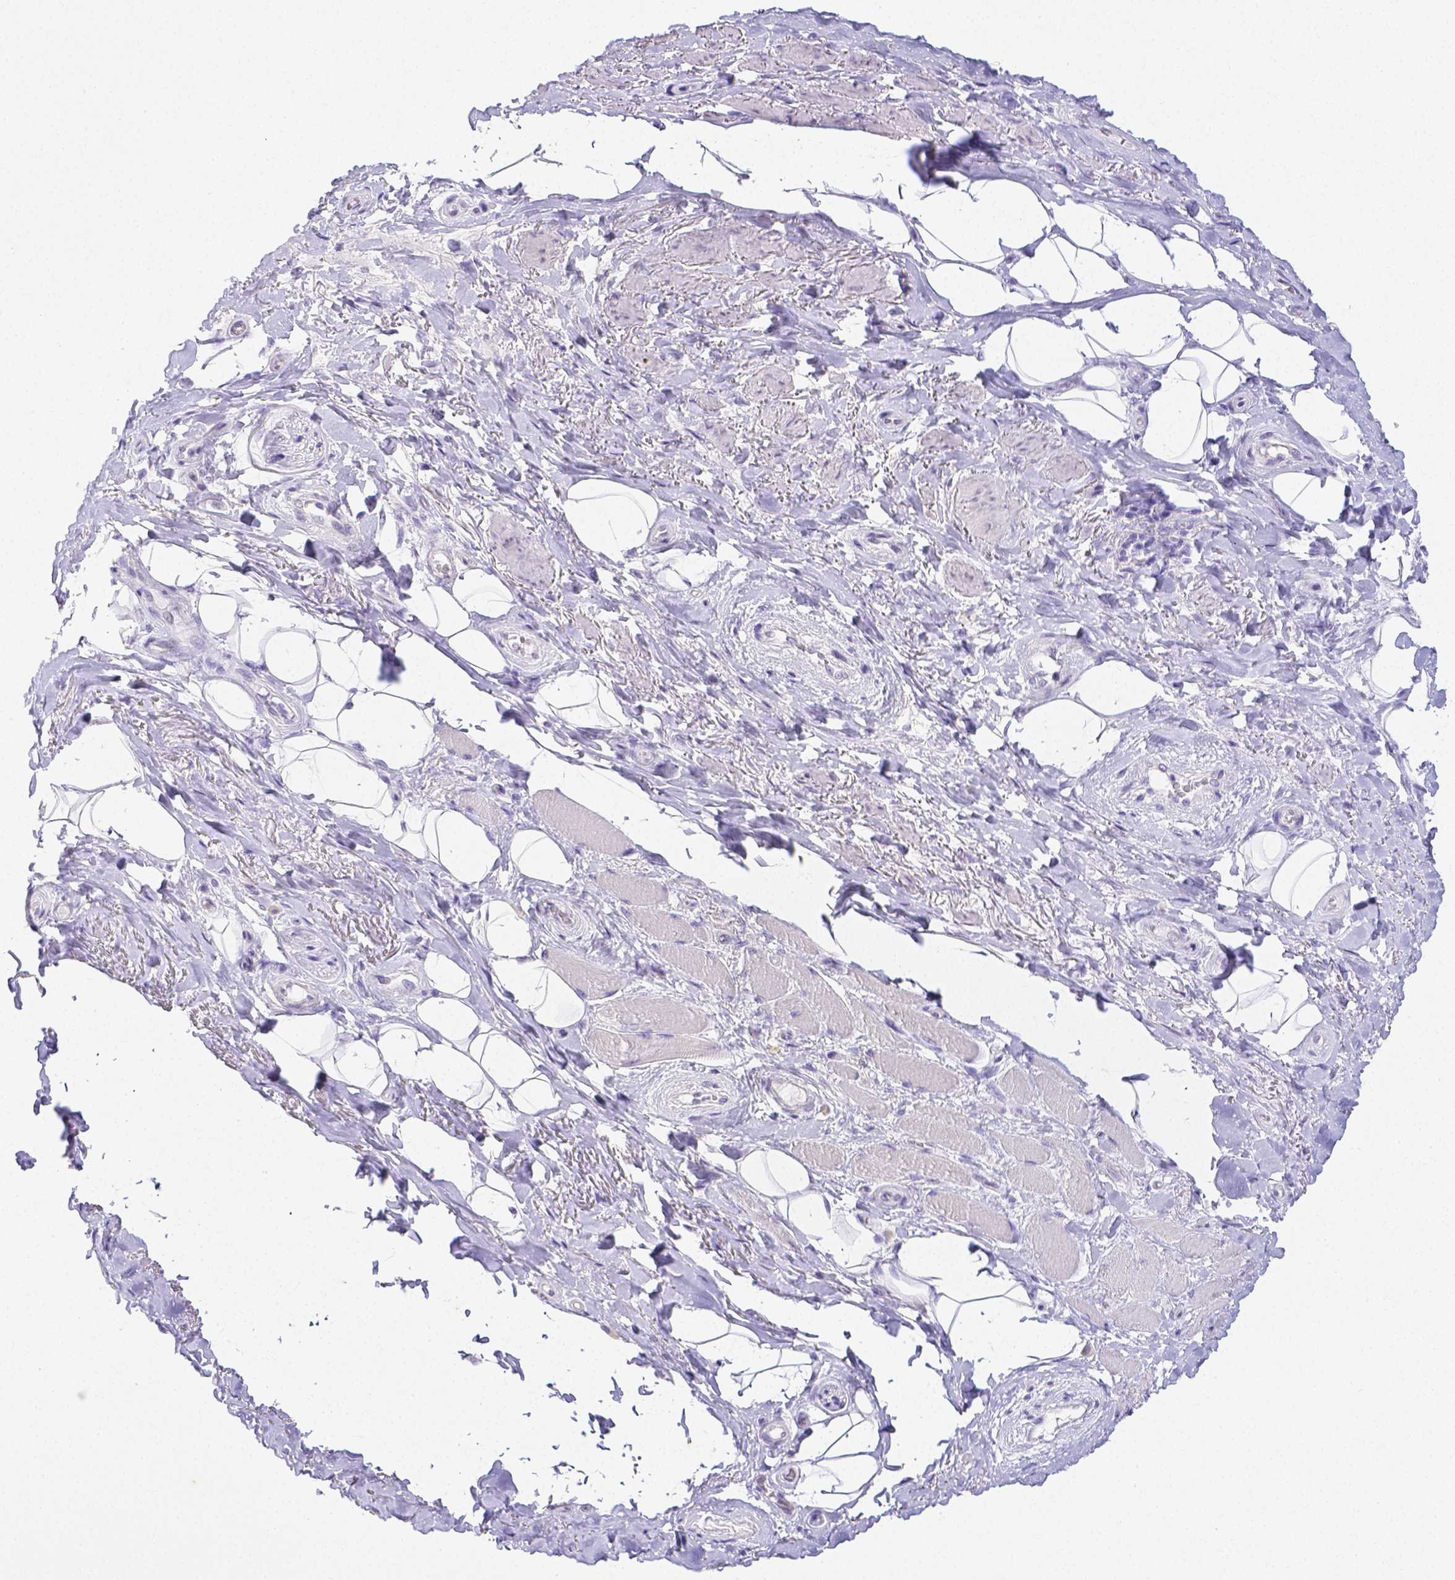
{"staining": {"intensity": "negative", "quantity": "none", "location": "none"}, "tissue": "adipose tissue", "cell_type": "Adipocytes", "image_type": "normal", "snomed": [{"axis": "morphology", "description": "Normal tissue, NOS"}, {"axis": "topography", "description": "Anal"}, {"axis": "topography", "description": "Peripheral nerve tissue"}], "caption": "Unremarkable adipose tissue was stained to show a protein in brown. There is no significant expression in adipocytes. The staining was performed using DAB to visualize the protein expression in brown, while the nuclei were stained in blue with hematoxylin (Magnification: 20x).", "gene": "ARHGAP36", "patient": {"sex": "male", "age": 53}}